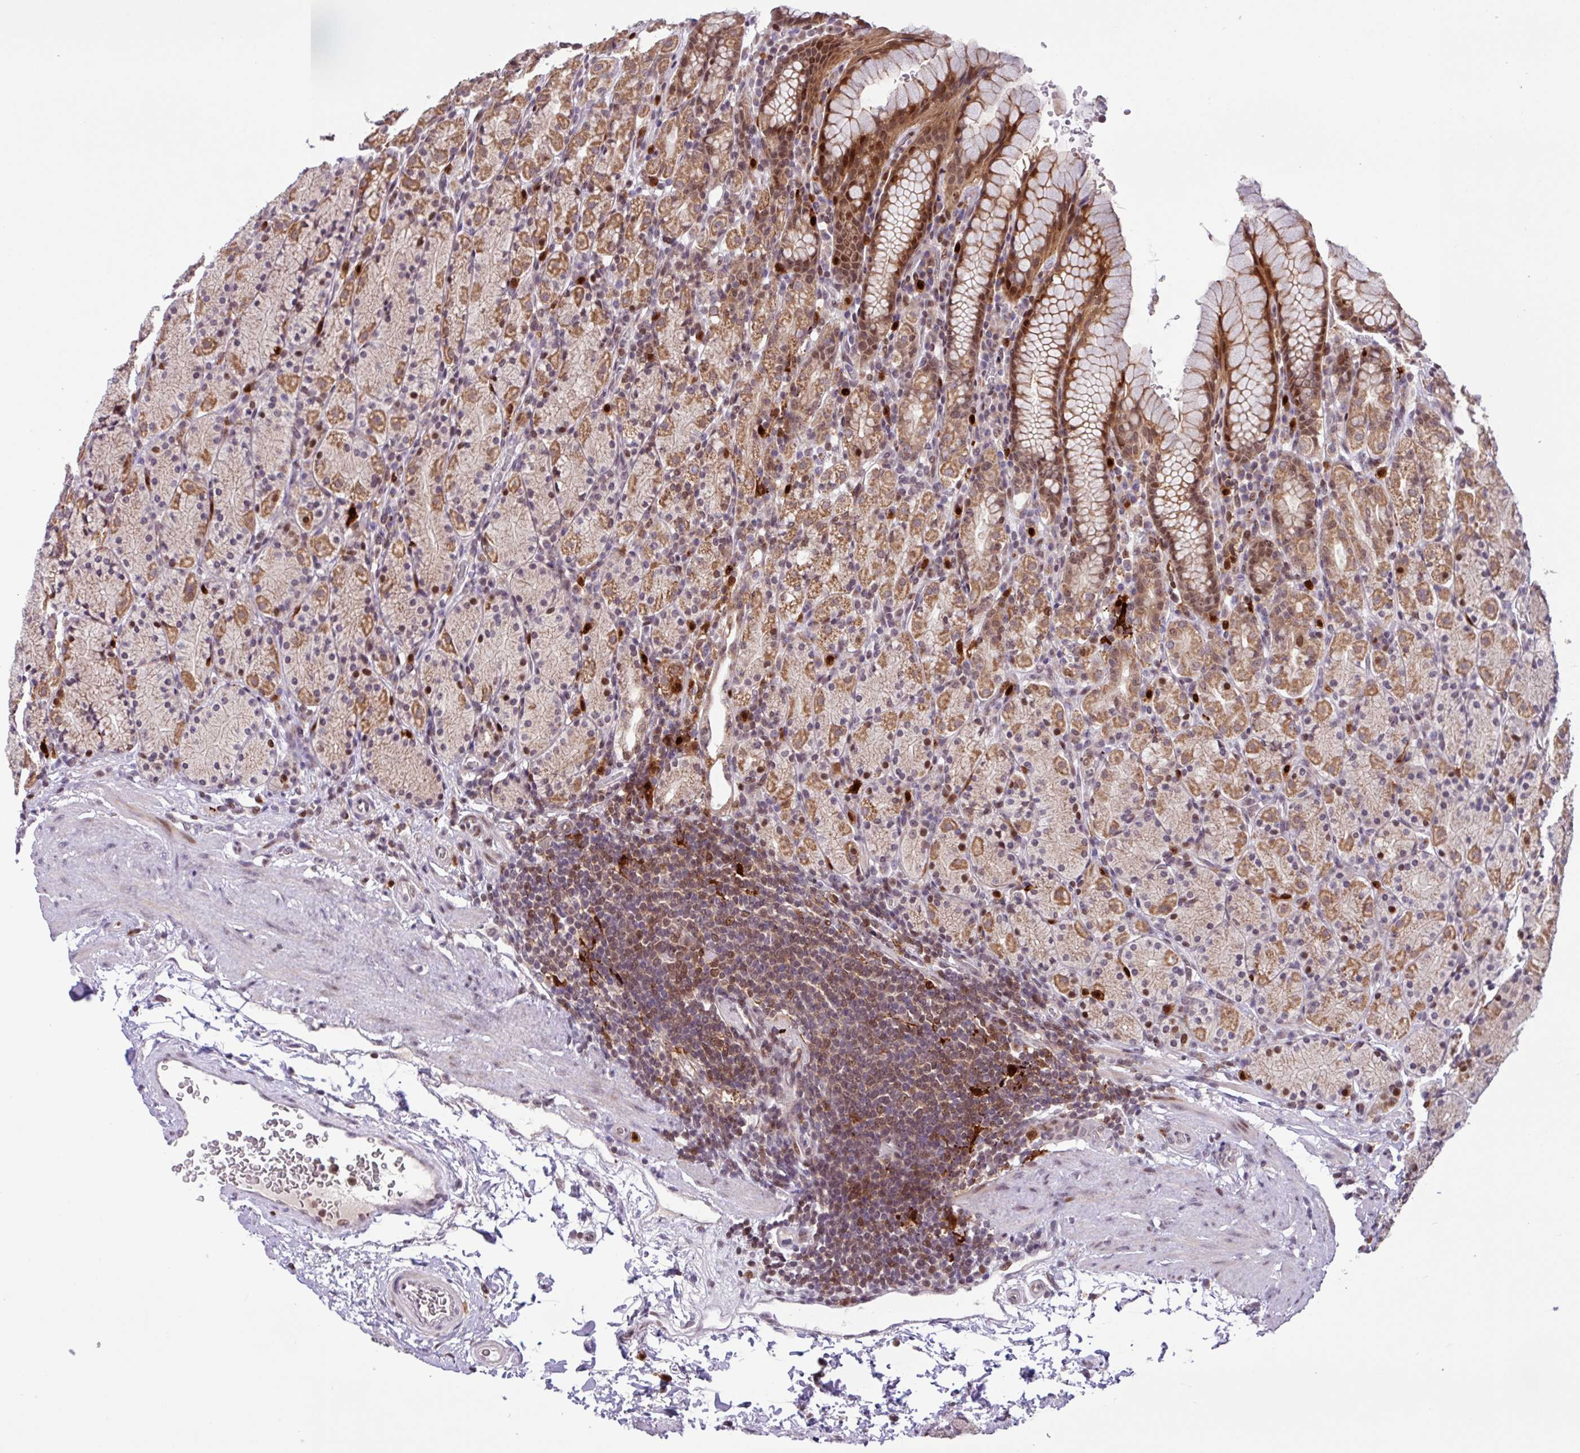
{"staining": {"intensity": "moderate", "quantity": ">75%", "location": "cytoplasmic/membranous,nuclear"}, "tissue": "stomach", "cell_type": "Glandular cells", "image_type": "normal", "snomed": [{"axis": "morphology", "description": "Normal tissue, NOS"}, {"axis": "topography", "description": "Stomach, upper"}, {"axis": "topography", "description": "Stomach"}], "caption": "IHC image of benign stomach: stomach stained using IHC demonstrates medium levels of moderate protein expression localized specifically in the cytoplasmic/membranous,nuclear of glandular cells, appearing as a cytoplasmic/membranous,nuclear brown color.", "gene": "BRD3", "patient": {"sex": "male", "age": 62}}